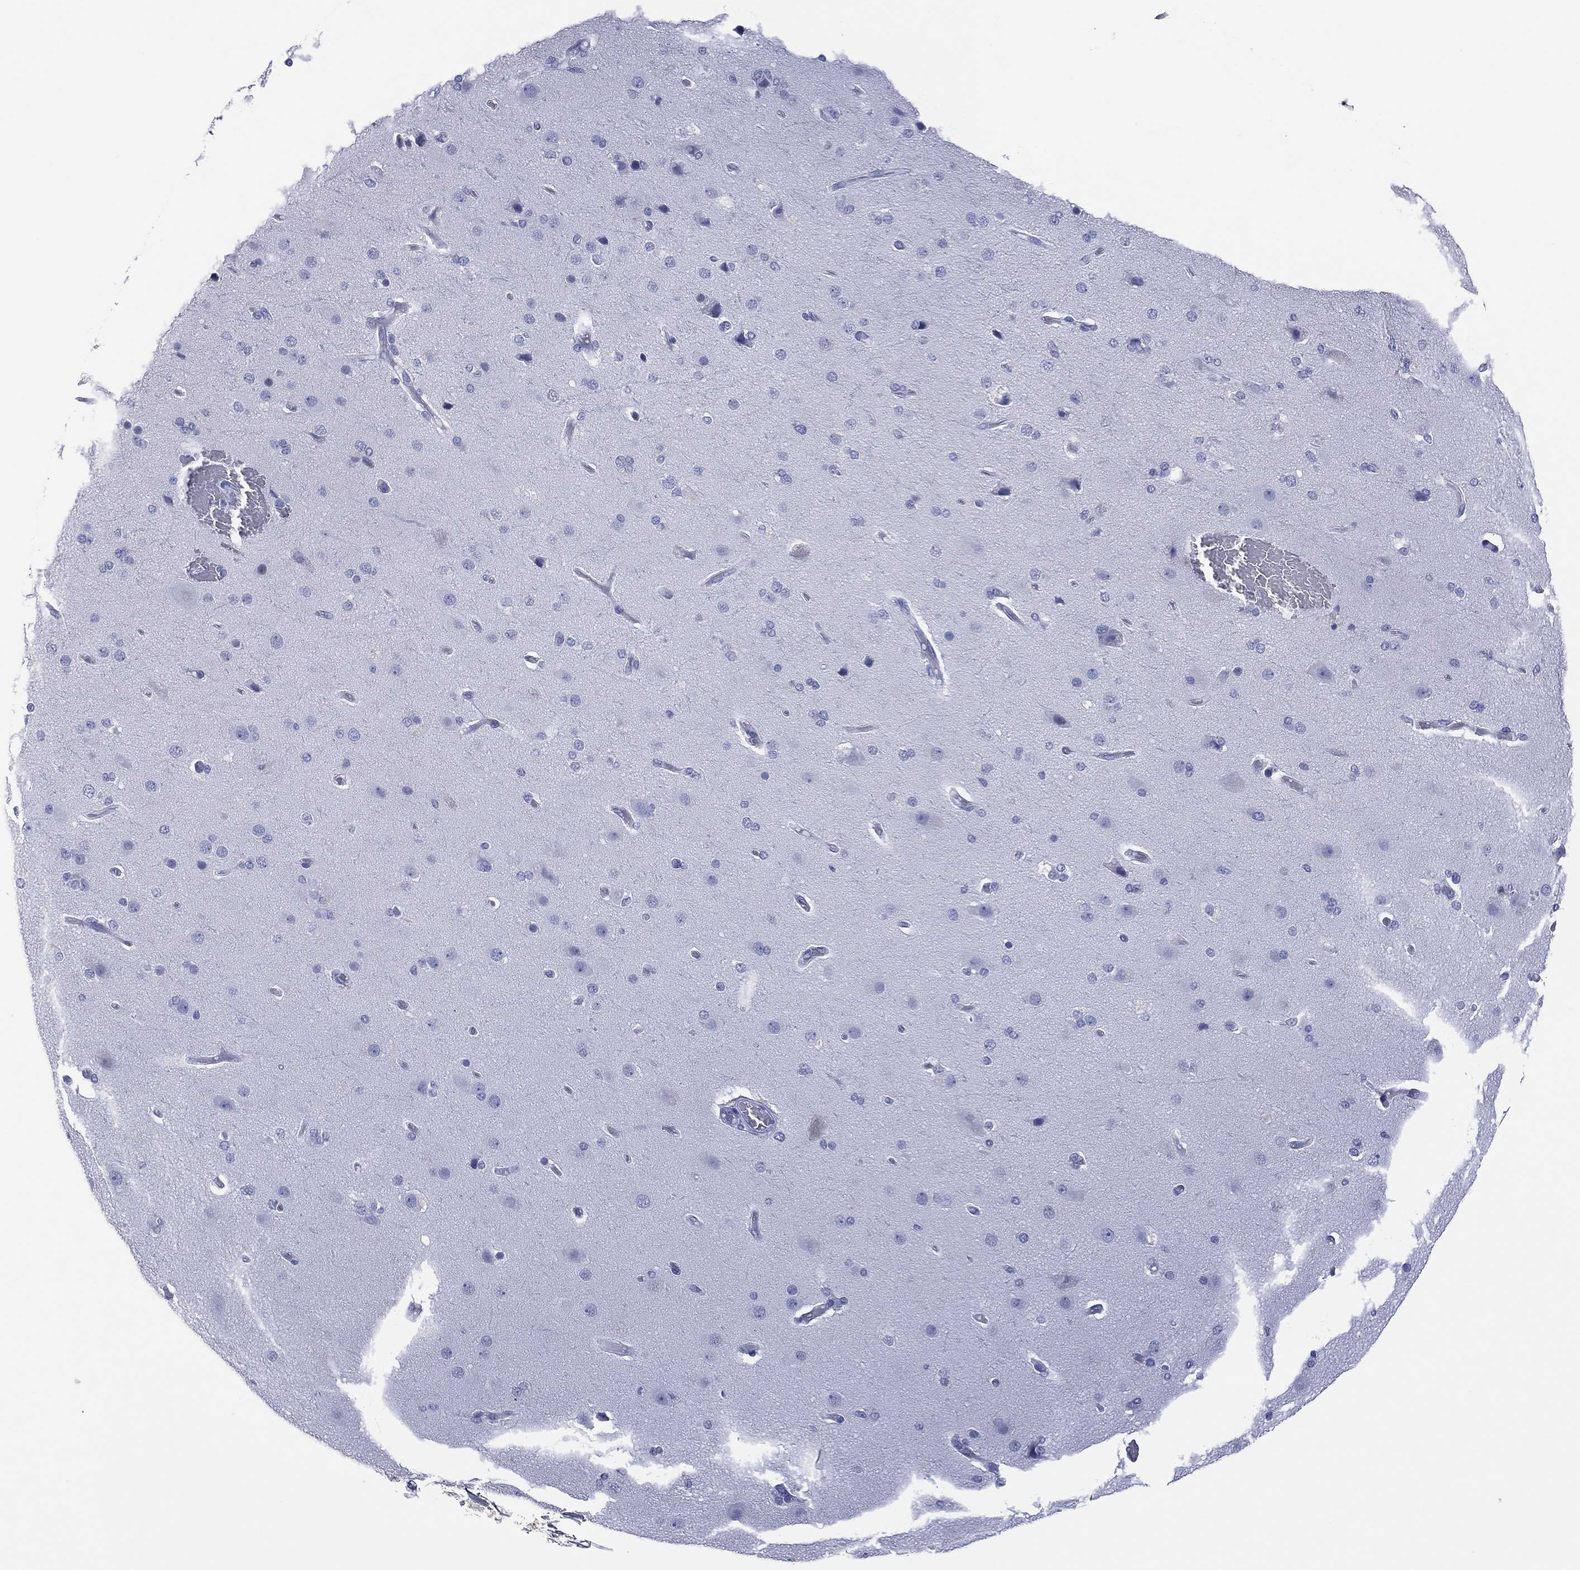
{"staining": {"intensity": "negative", "quantity": "none", "location": "none"}, "tissue": "cerebral cortex", "cell_type": "Endothelial cells", "image_type": "normal", "snomed": [{"axis": "morphology", "description": "Normal tissue, NOS"}, {"axis": "morphology", "description": "Glioma, malignant, High grade"}, {"axis": "topography", "description": "Cerebral cortex"}], "caption": "This is a image of immunohistochemistry staining of unremarkable cerebral cortex, which shows no positivity in endothelial cells.", "gene": "UTF1", "patient": {"sex": "male", "age": 77}}